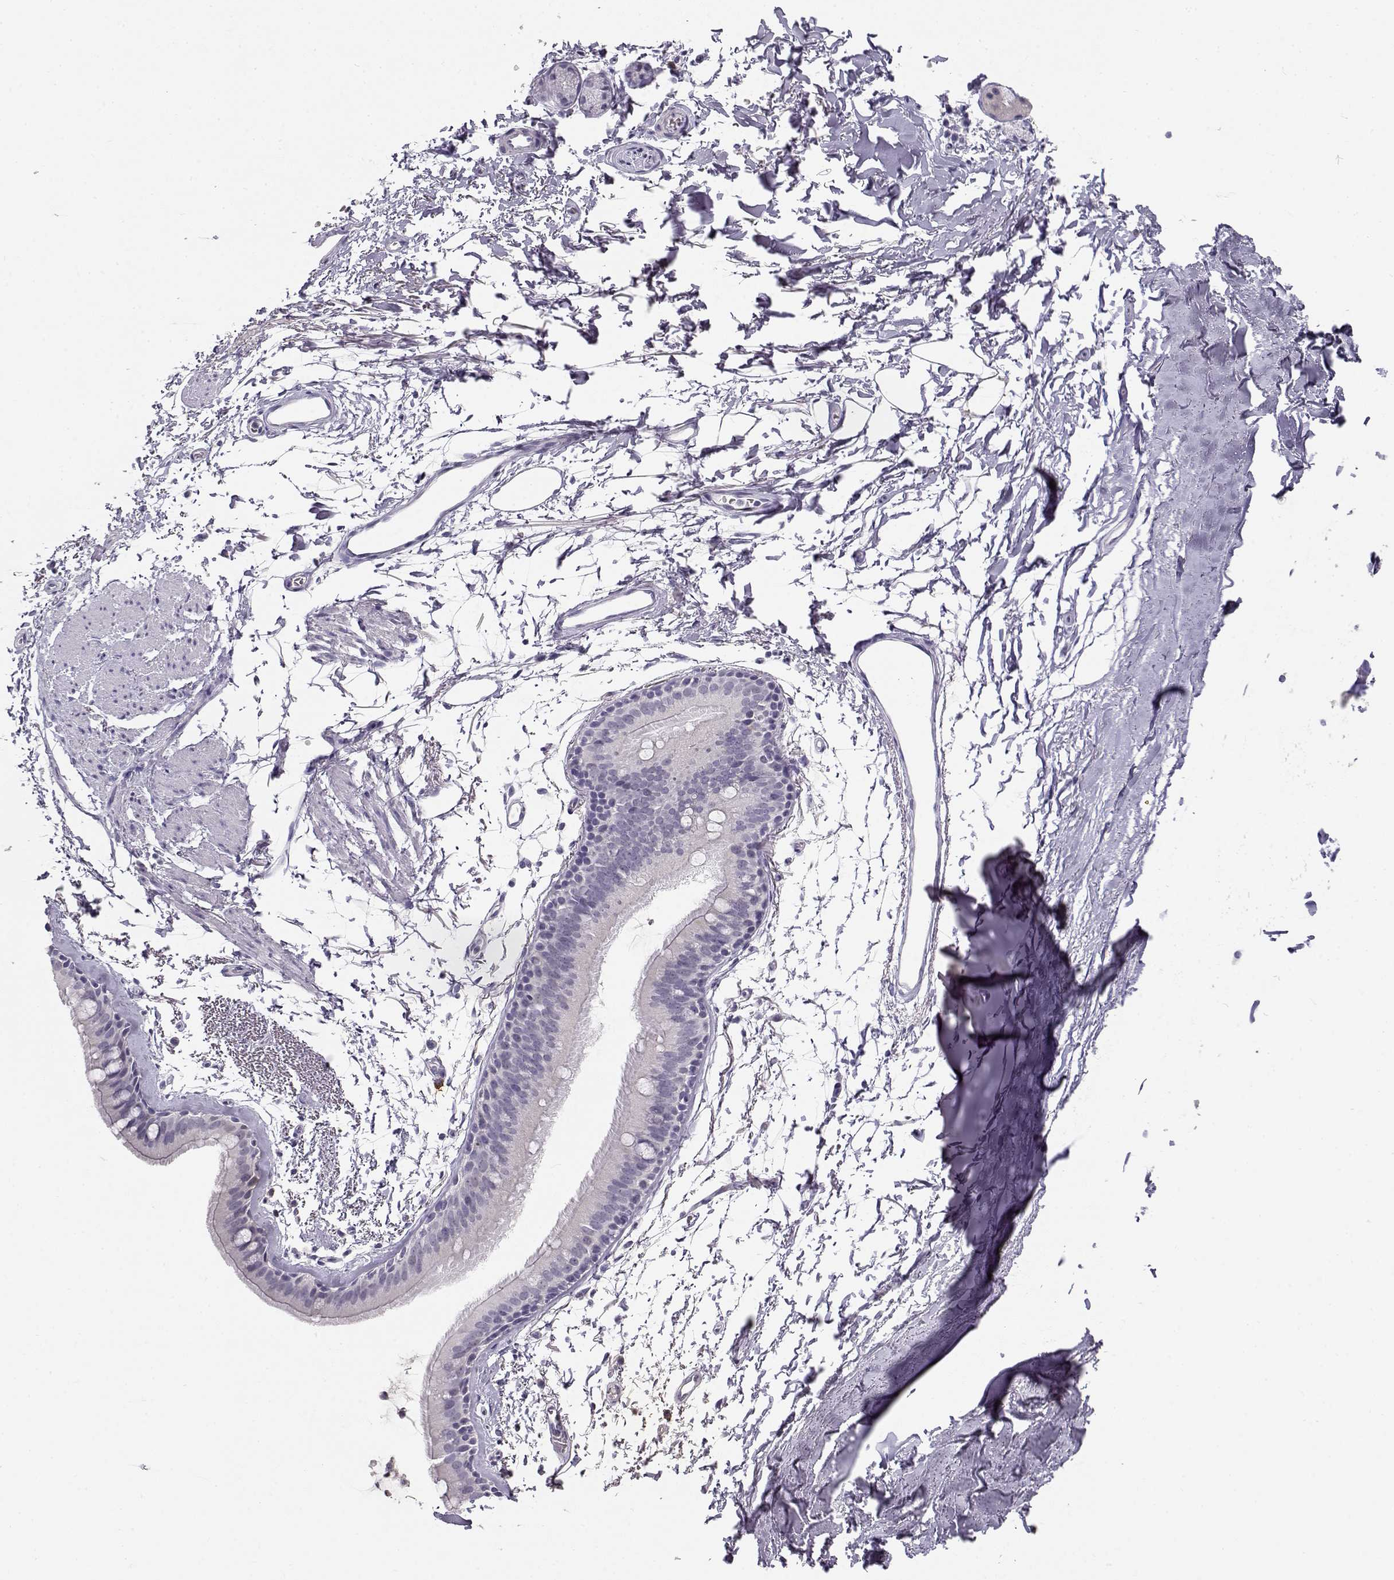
{"staining": {"intensity": "negative", "quantity": "none", "location": "none"}, "tissue": "adipose tissue", "cell_type": "Adipocytes", "image_type": "normal", "snomed": [{"axis": "morphology", "description": "Normal tissue, NOS"}, {"axis": "topography", "description": "Lymph node"}, {"axis": "topography", "description": "Bronchus"}], "caption": "This histopathology image is of unremarkable adipose tissue stained with immunohistochemistry to label a protein in brown with the nuclei are counter-stained blue. There is no expression in adipocytes. (DAB immunohistochemistry (IHC) with hematoxylin counter stain).", "gene": "OPN5", "patient": {"sex": "female", "age": 70}}